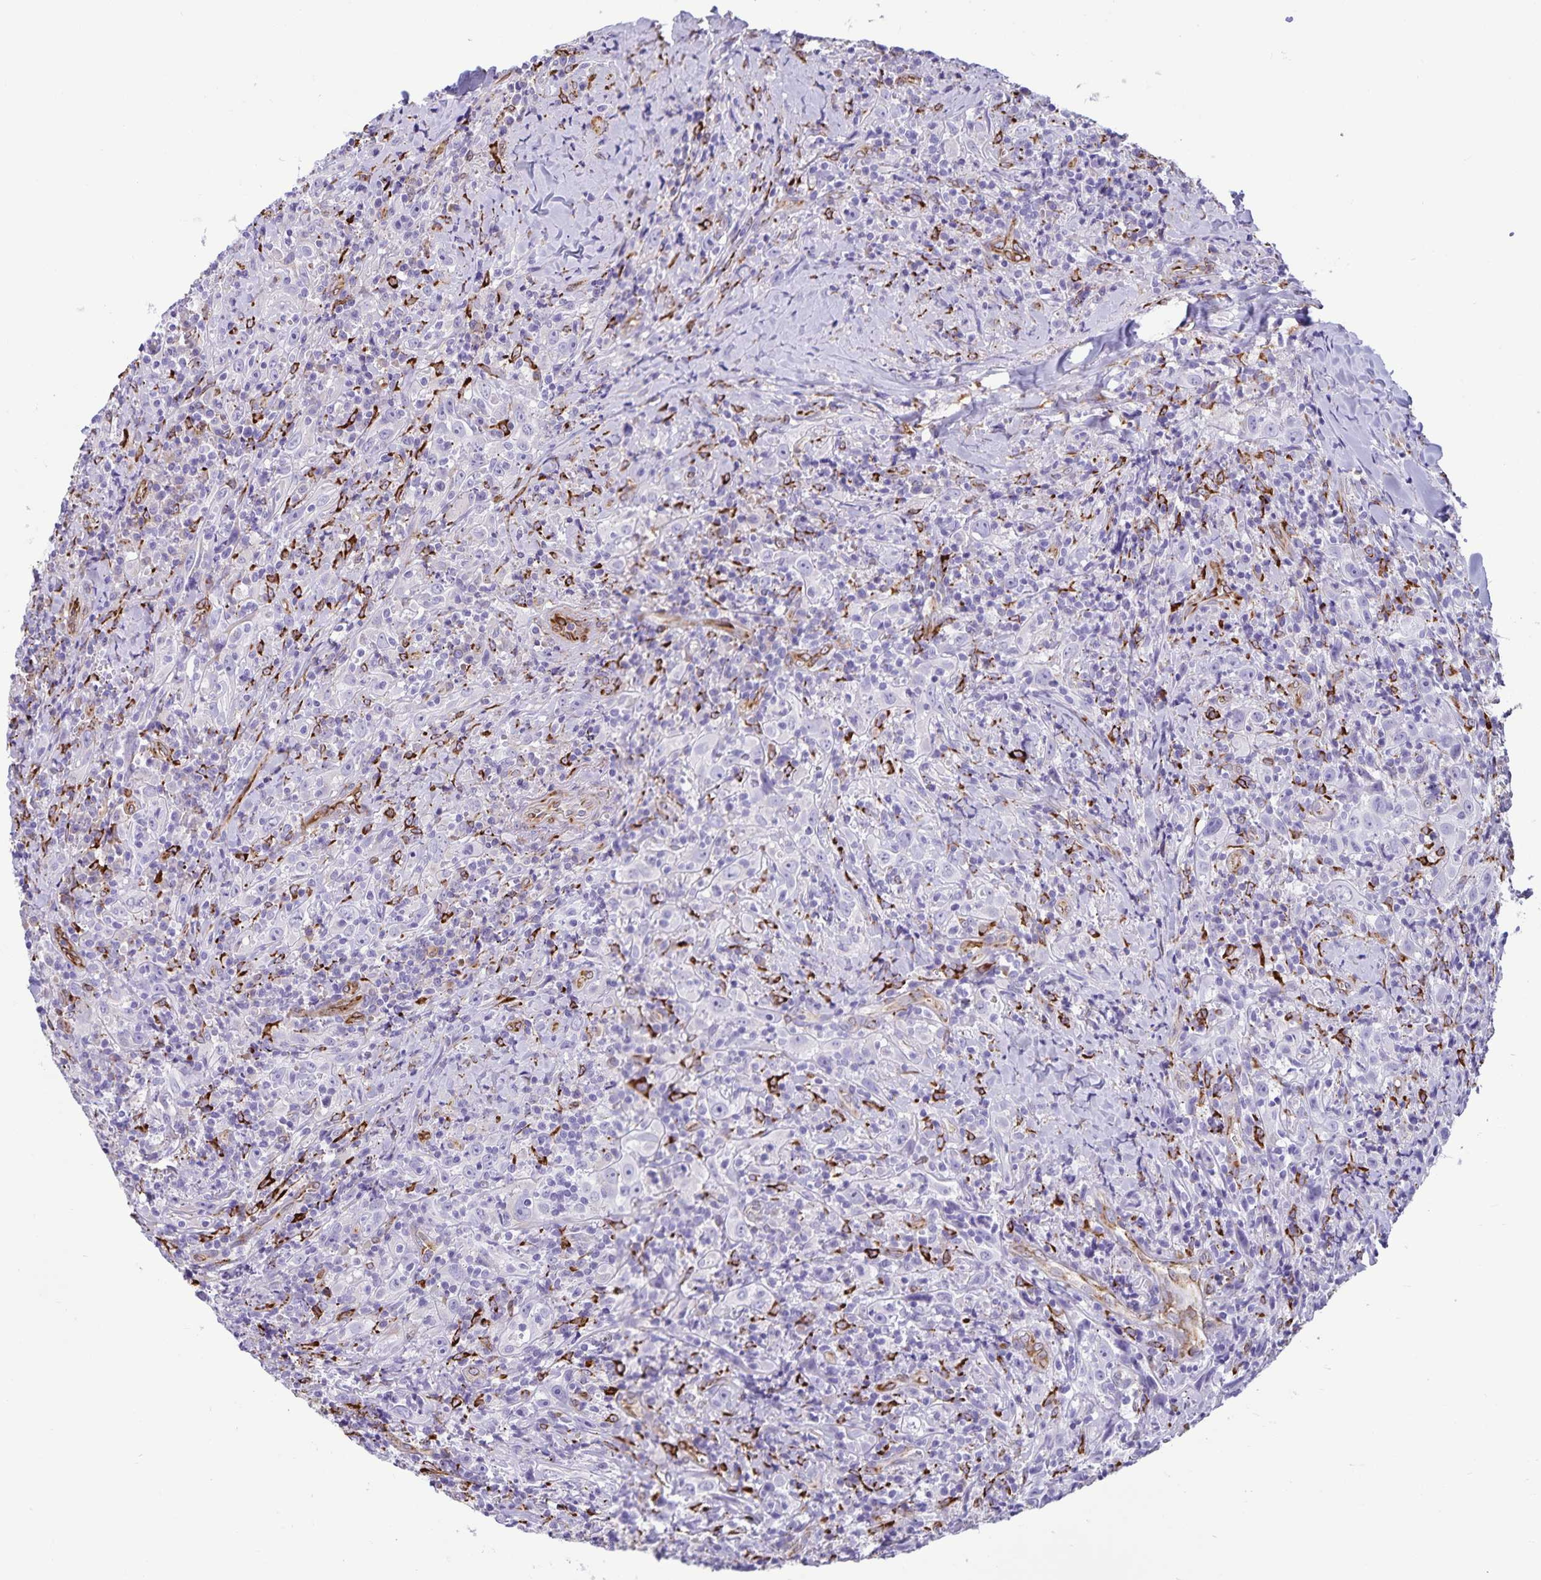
{"staining": {"intensity": "negative", "quantity": "none", "location": "none"}, "tissue": "head and neck cancer", "cell_type": "Tumor cells", "image_type": "cancer", "snomed": [{"axis": "morphology", "description": "Squamous cell carcinoma, NOS"}, {"axis": "topography", "description": "Head-Neck"}], "caption": "The micrograph exhibits no staining of tumor cells in head and neck squamous cell carcinoma.", "gene": "RCN1", "patient": {"sex": "female", "age": 95}}